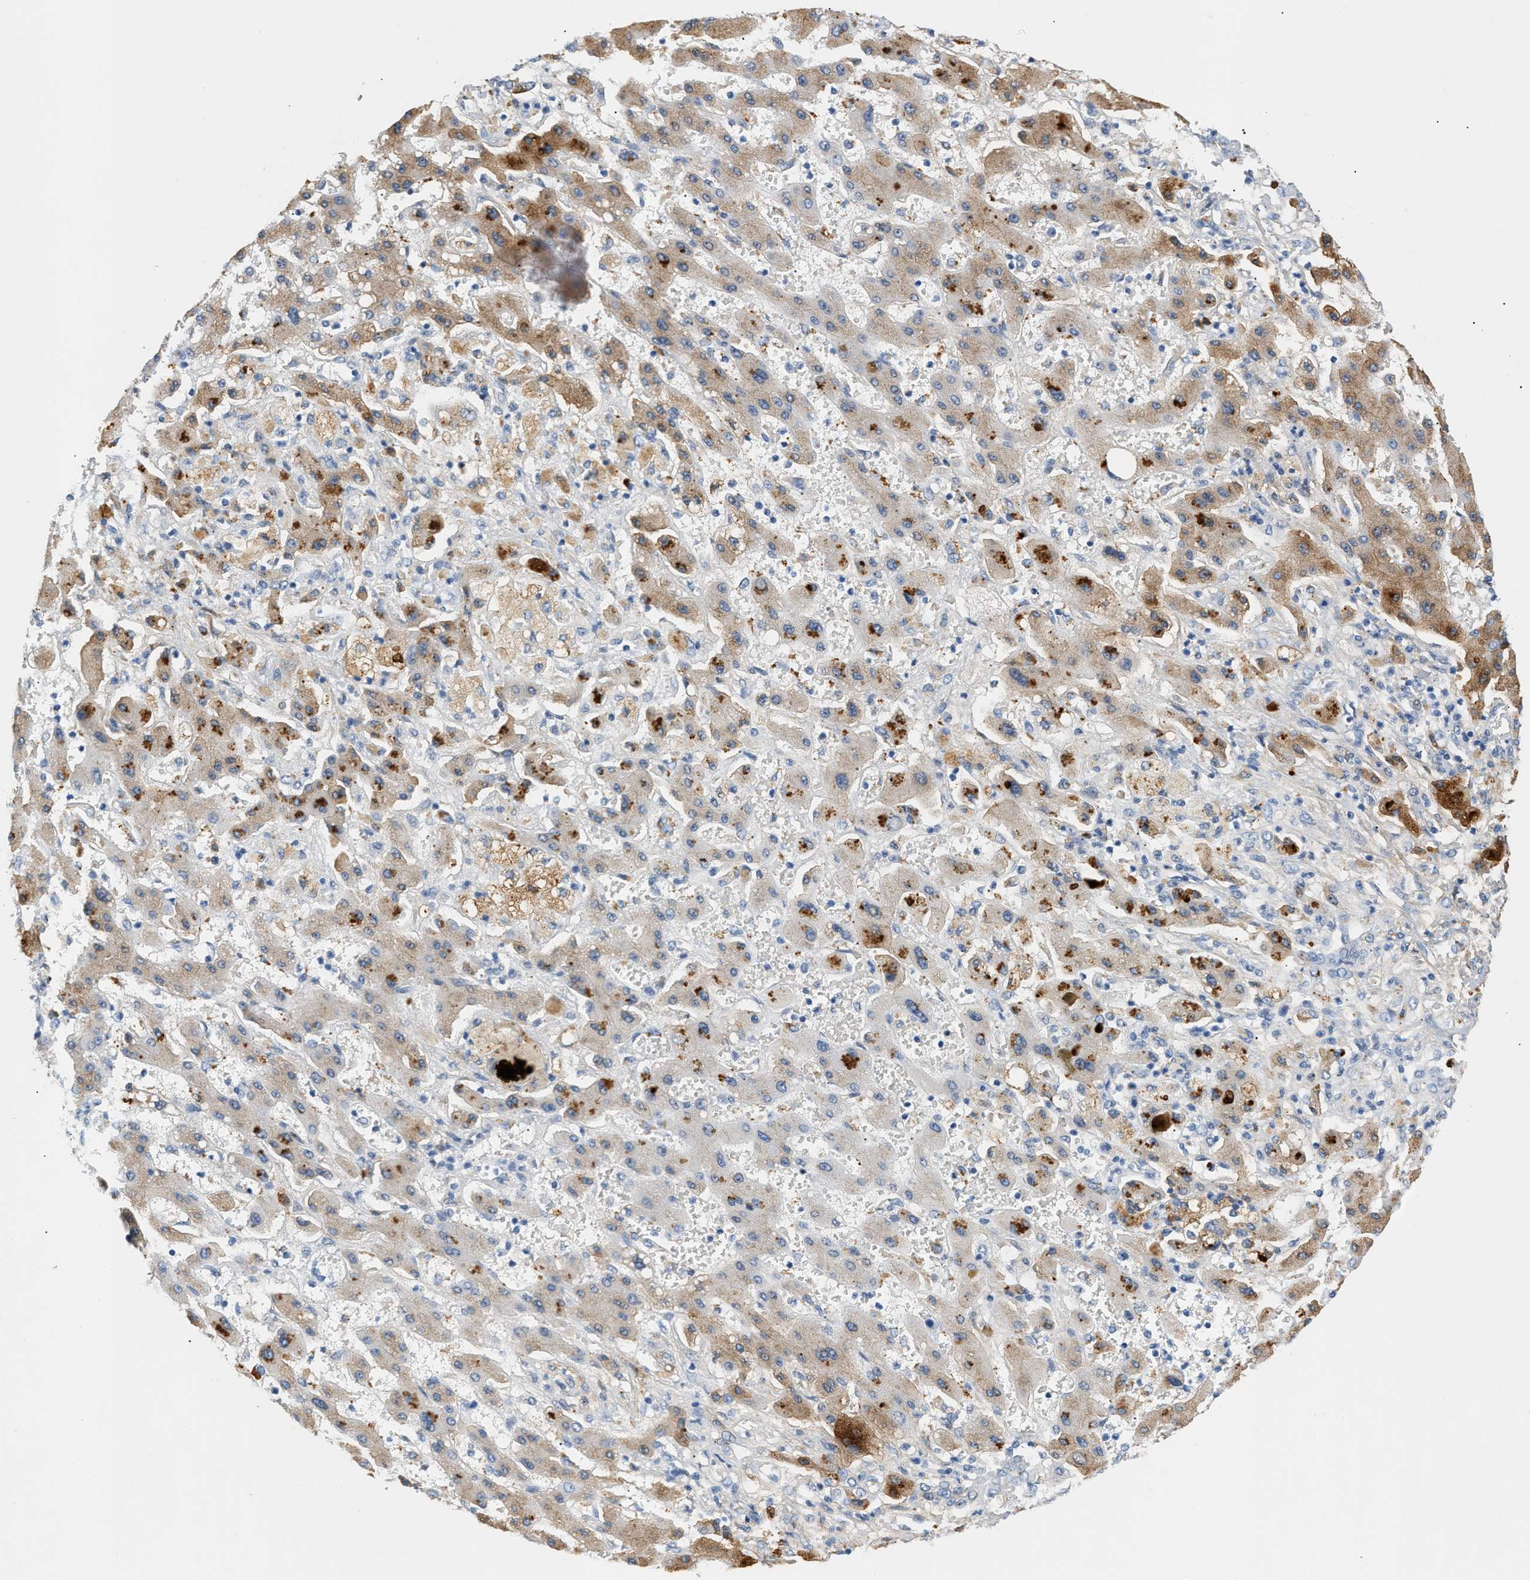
{"staining": {"intensity": "weak", "quantity": ">75%", "location": "cytoplasmic/membranous"}, "tissue": "liver cancer", "cell_type": "Tumor cells", "image_type": "cancer", "snomed": [{"axis": "morphology", "description": "Cholangiocarcinoma"}, {"axis": "topography", "description": "Liver"}], "caption": "Liver cancer tissue shows weak cytoplasmic/membranous expression in about >75% of tumor cells", "gene": "CFH", "patient": {"sex": "male", "age": 50}}